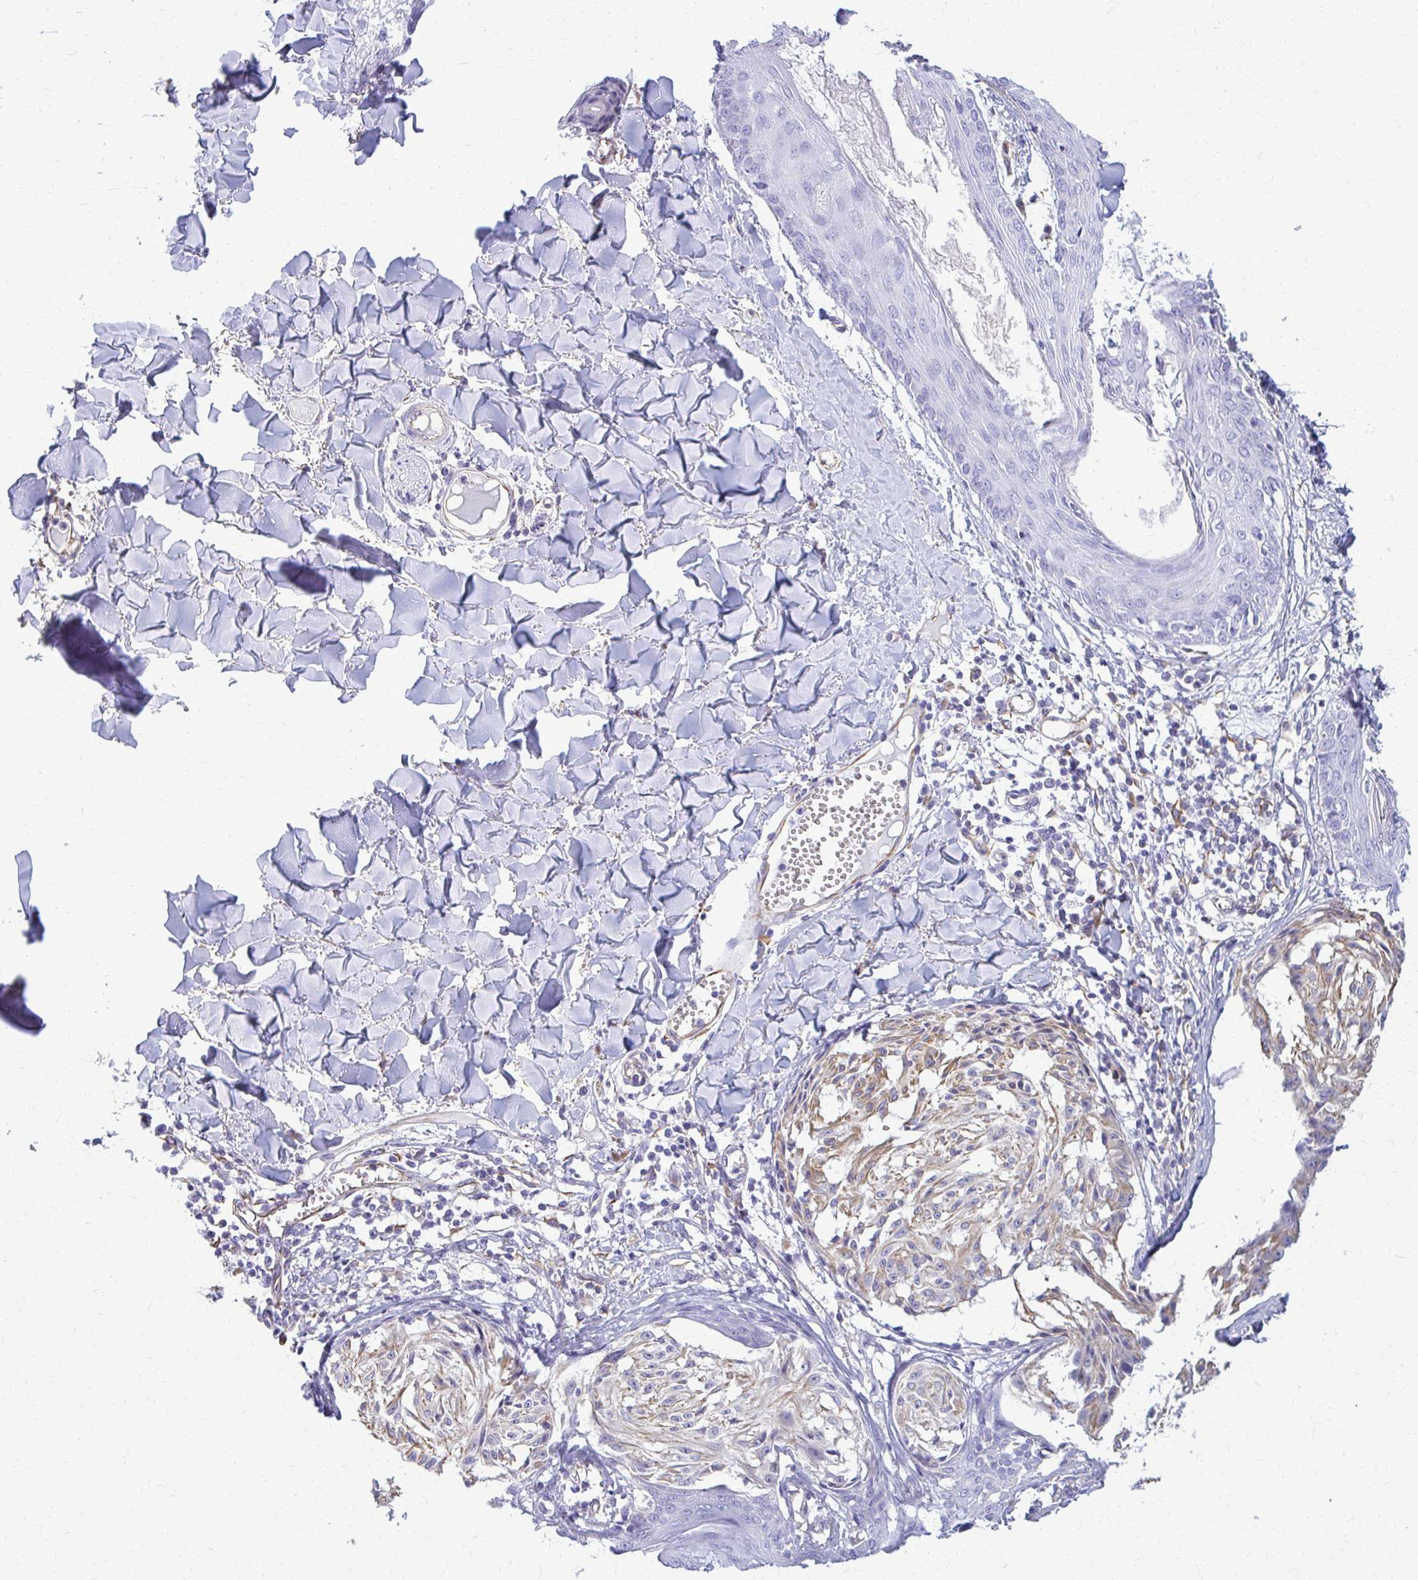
{"staining": {"intensity": "negative", "quantity": "none", "location": "none"}, "tissue": "melanoma", "cell_type": "Tumor cells", "image_type": "cancer", "snomed": [{"axis": "morphology", "description": "Malignant melanoma, NOS"}, {"axis": "topography", "description": "Skin"}], "caption": "Malignant melanoma stained for a protein using immunohistochemistry reveals no positivity tumor cells.", "gene": "GFAP", "patient": {"sex": "female", "age": 43}}